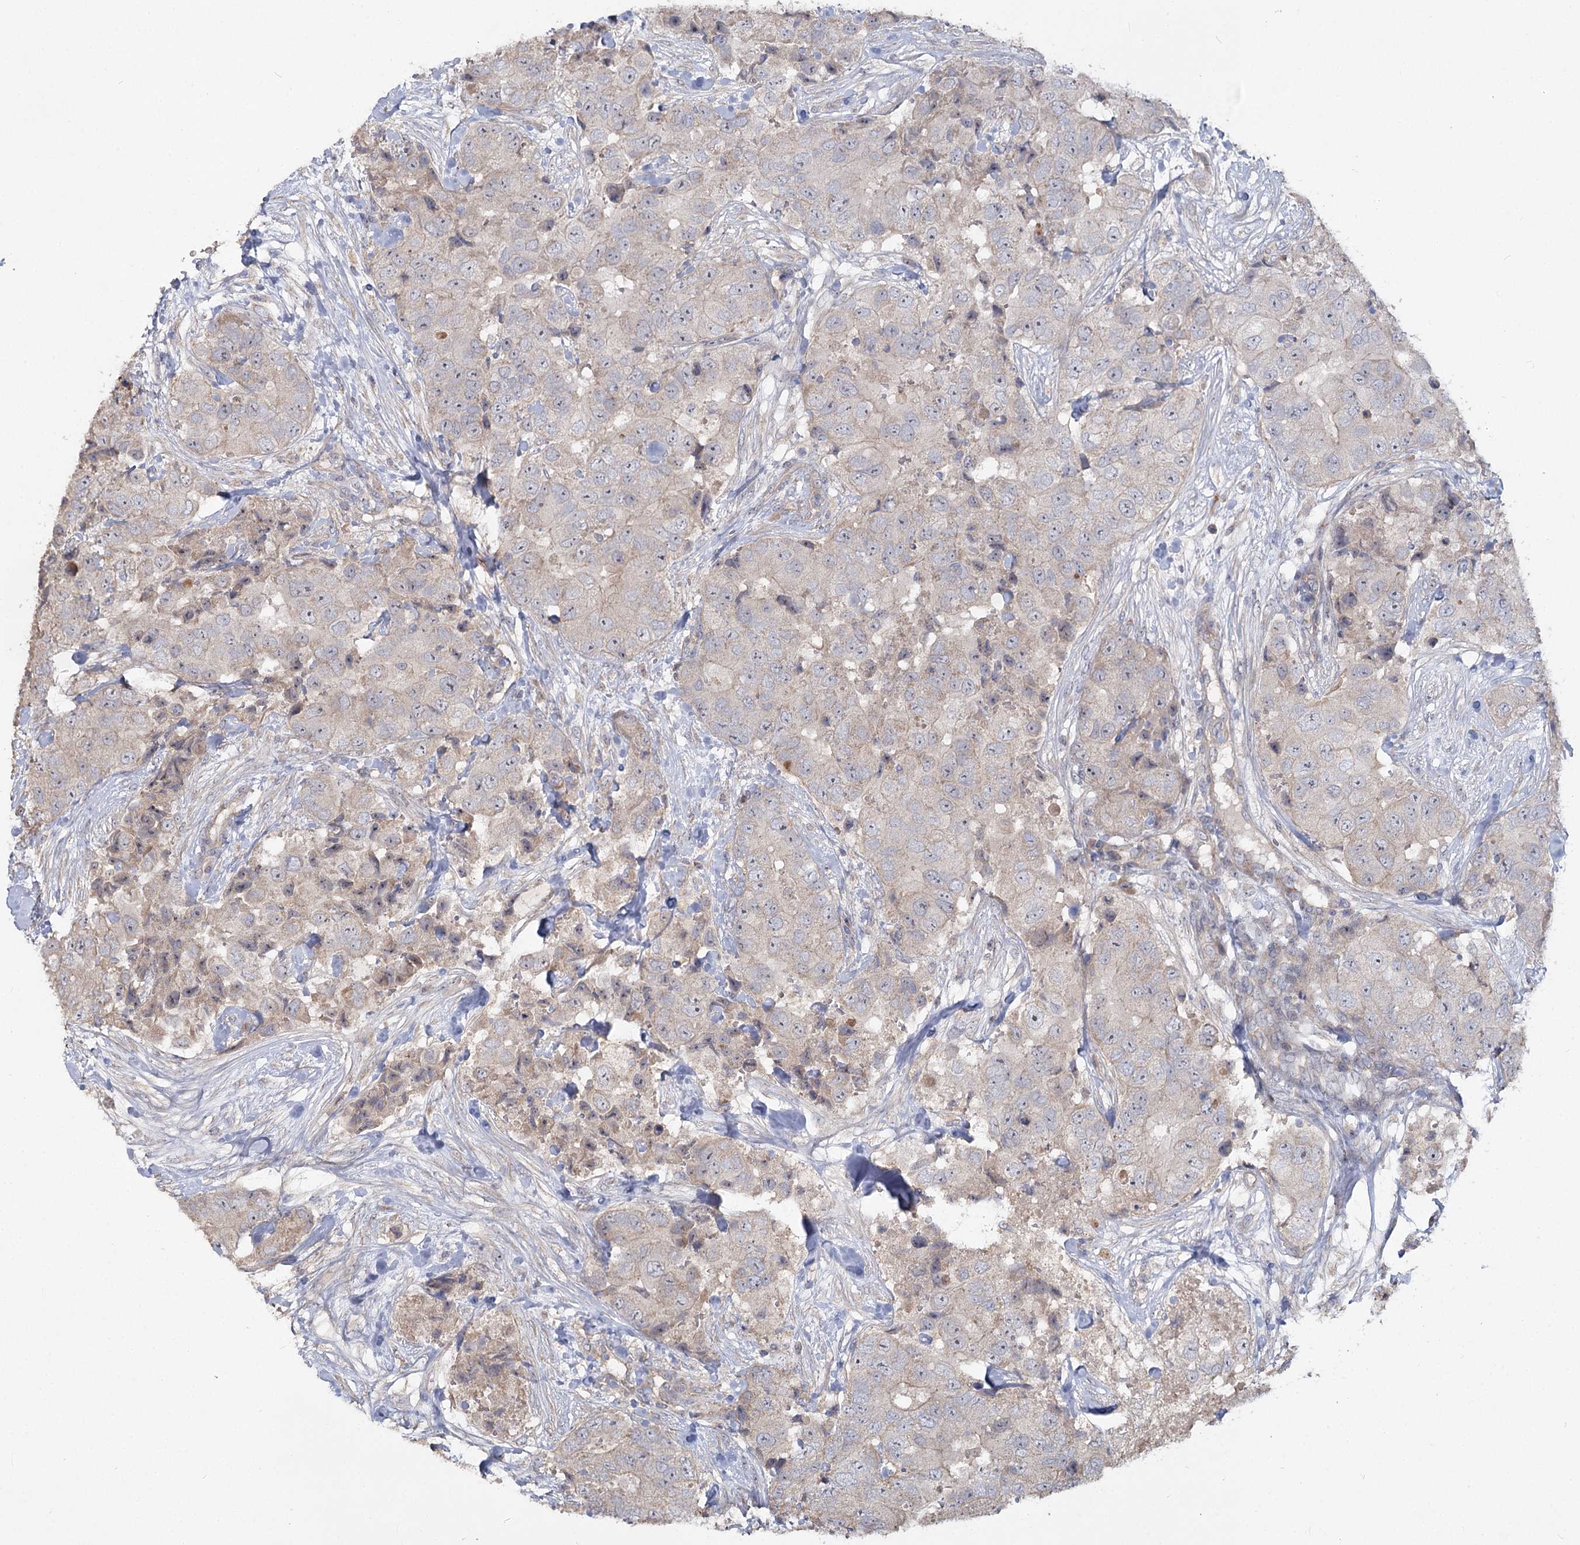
{"staining": {"intensity": "negative", "quantity": "none", "location": "none"}, "tissue": "breast cancer", "cell_type": "Tumor cells", "image_type": "cancer", "snomed": [{"axis": "morphology", "description": "Duct carcinoma"}, {"axis": "topography", "description": "Breast"}], "caption": "An image of breast cancer stained for a protein exhibits no brown staining in tumor cells. The staining is performed using DAB (3,3'-diaminobenzidine) brown chromogen with nuclei counter-stained in using hematoxylin.", "gene": "ANGPTL5", "patient": {"sex": "female", "age": 62}}